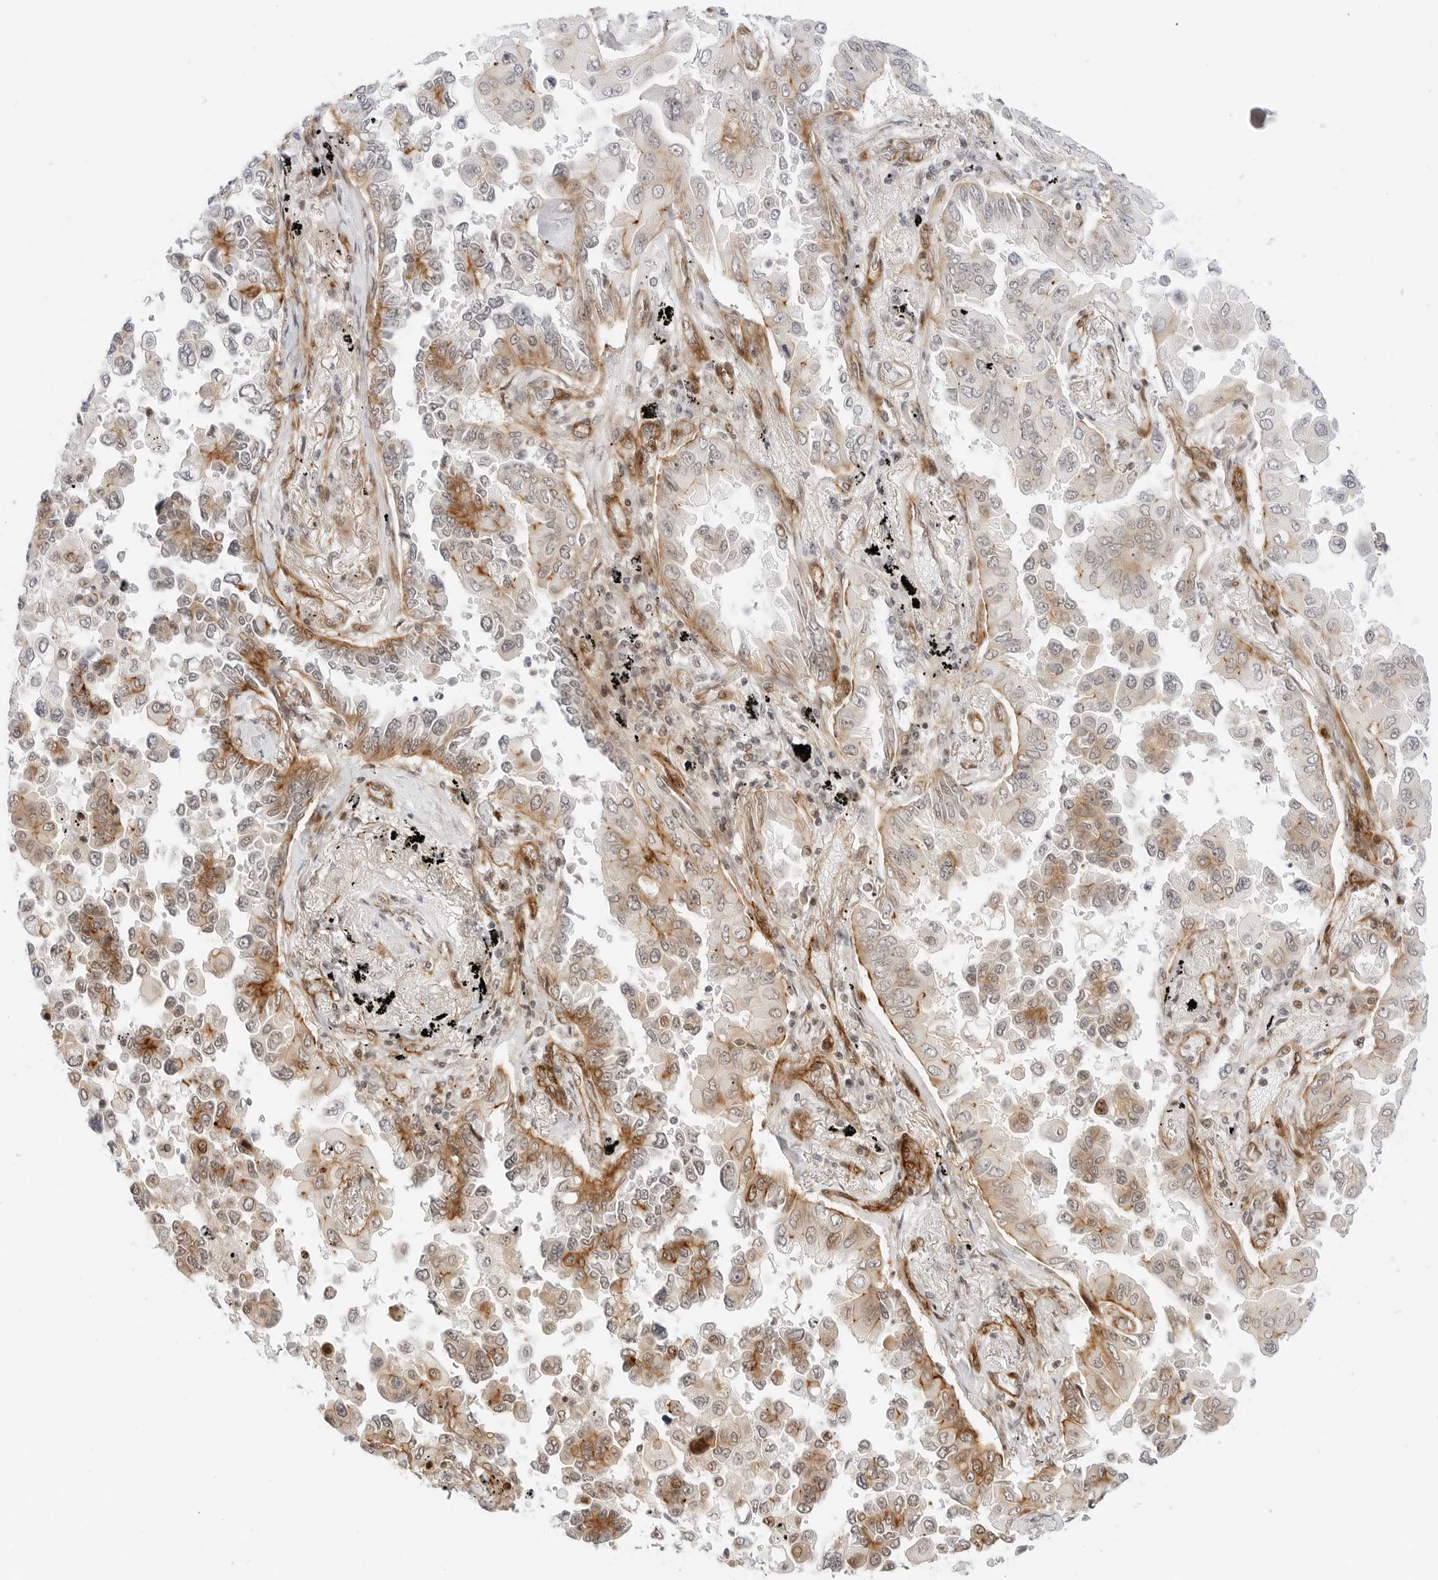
{"staining": {"intensity": "moderate", "quantity": "25%-75%", "location": "cytoplasmic/membranous"}, "tissue": "lung cancer", "cell_type": "Tumor cells", "image_type": "cancer", "snomed": [{"axis": "morphology", "description": "Adenocarcinoma, NOS"}, {"axis": "topography", "description": "Lung"}], "caption": "This is an image of immunohistochemistry staining of lung adenocarcinoma, which shows moderate expression in the cytoplasmic/membranous of tumor cells.", "gene": "ZNF613", "patient": {"sex": "female", "age": 67}}